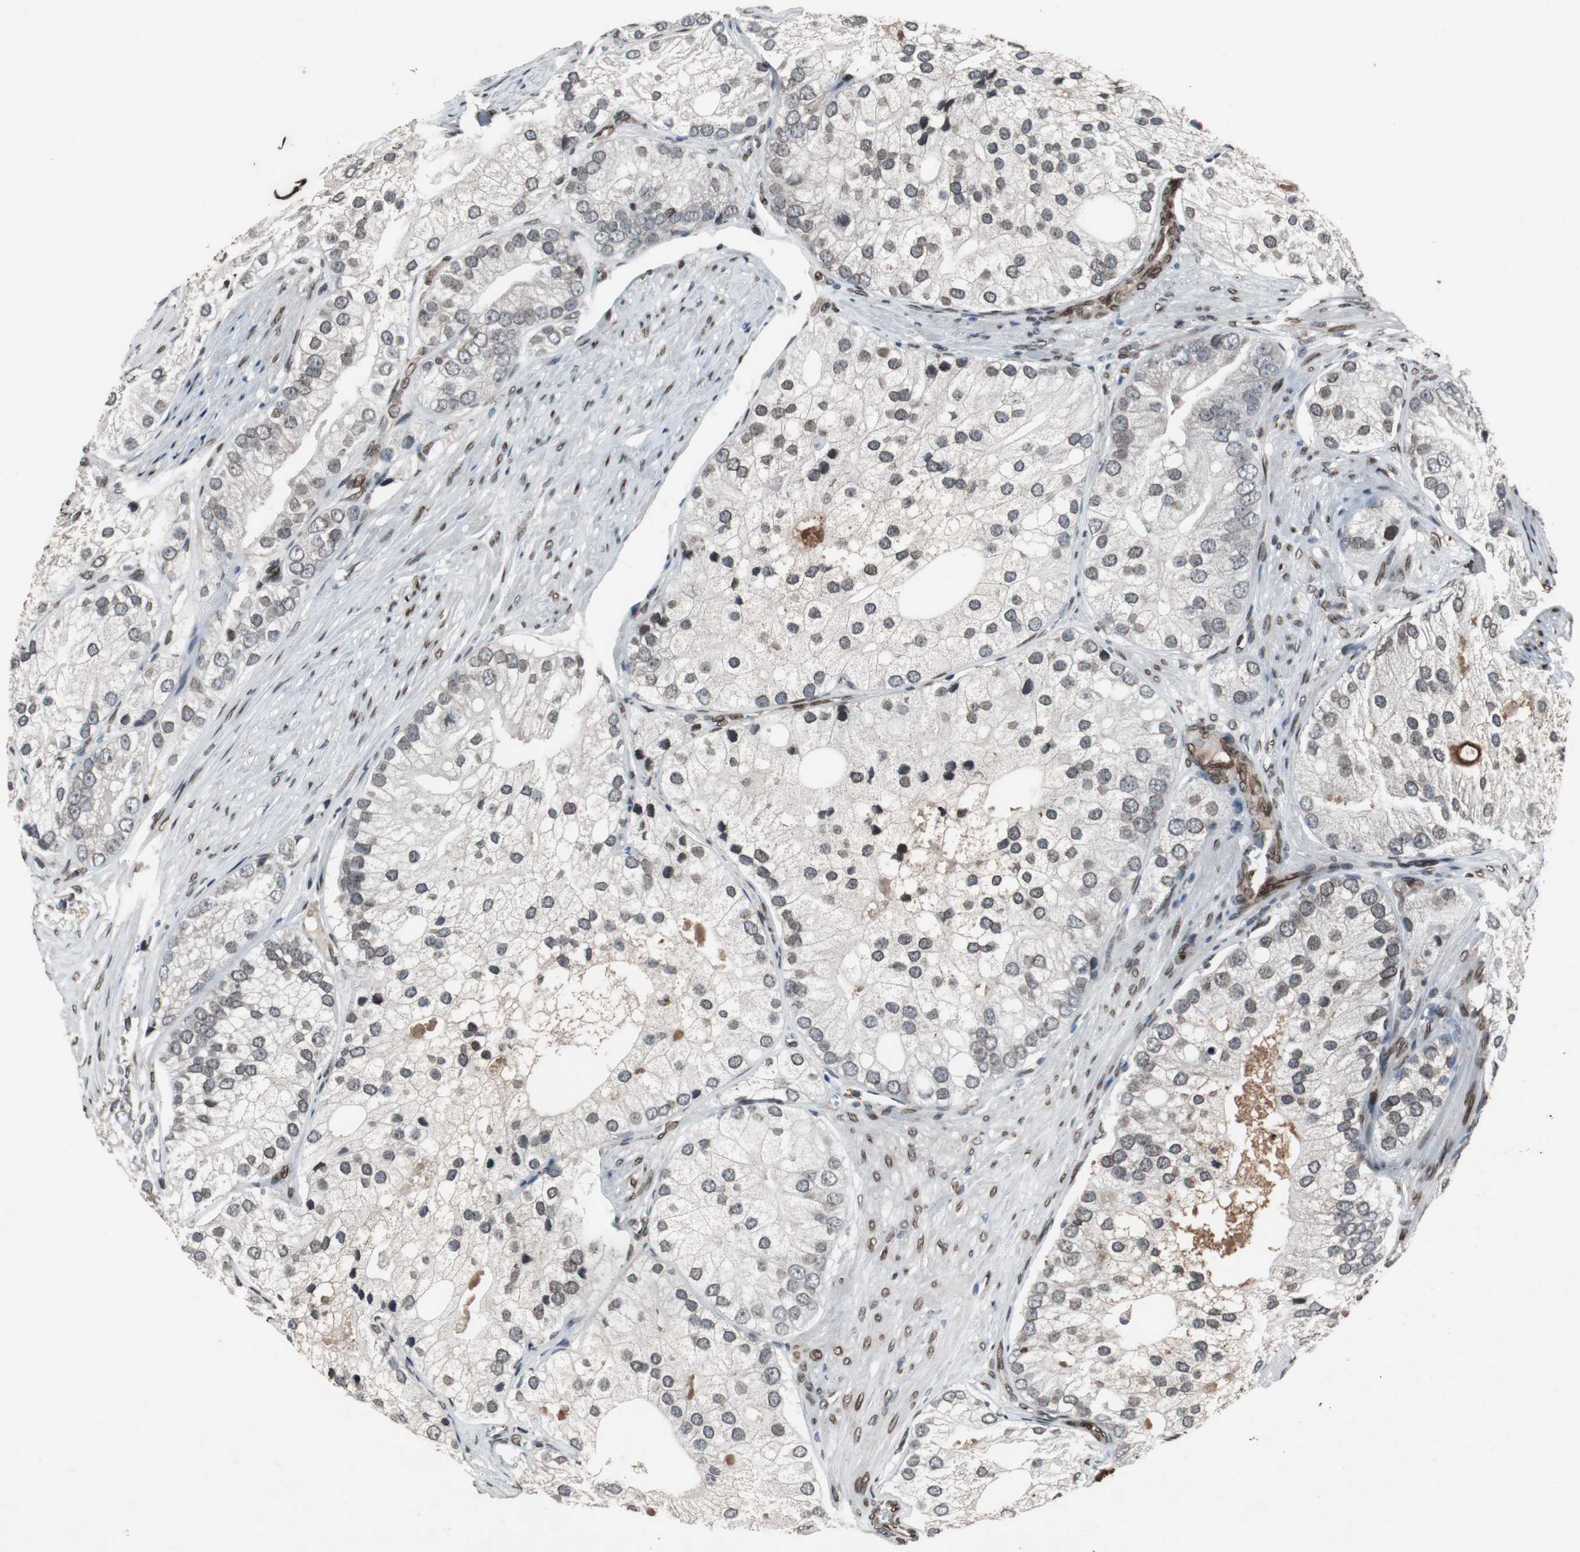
{"staining": {"intensity": "strong", "quantity": "25%-75%", "location": "cytoplasmic/membranous,nuclear"}, "tissue": "prostate cancer", "cell_type": "Tumor cells", "image_type": "cancer", "snomed": [{"axis": "morphology", "description": "Adenocarcinoma, Low grade"}, {"axis": "topography", "description": "Prostate"}], "caption": "Prostate adenocarcinoma (low-grade) stained for a protein (brown) reveals strong cytoplasmic/membranous and nuclear positive positivity in approximately 25%-75% of tumor cells.", "gene": "LMNA", "patient": {"sex": "male", "age": 69}}